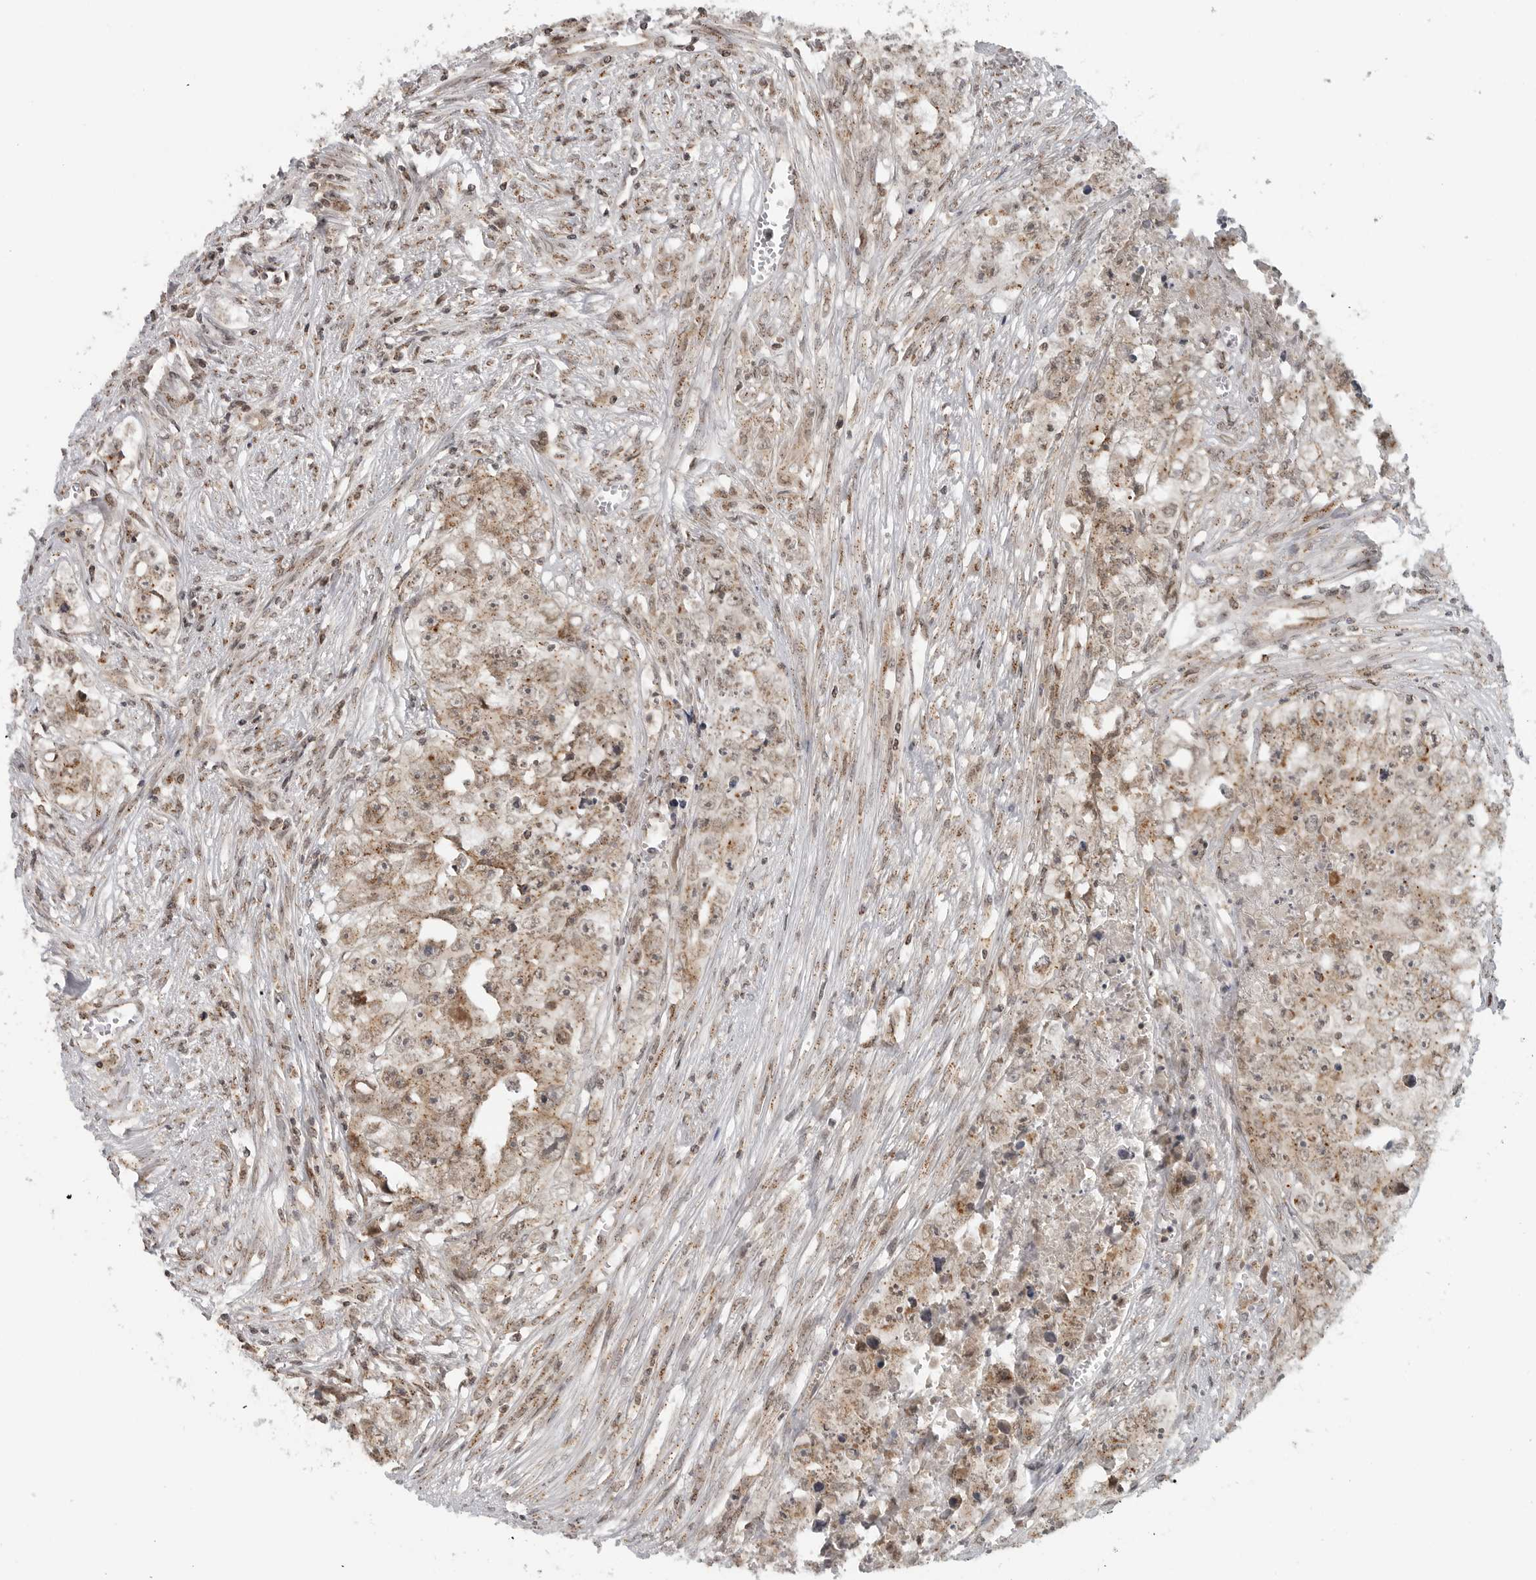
{"staining": {"intensity": "moderate", "quantity": ">75%", "location": "cytoplasmic/membranous"}, "tissue": "testis cancer", "cell_type": "Tumor cells", "image_type": "cancer", "snomed": [{"axis": "morphology", "description": "Seminoma, NOS"}, {"axis": "morphology", "description": "Carcinoma, Embryonal, NOS"}, {"axis": "topography", "description": "Testis"}], "caption": "Human seminoma (testis) stained for a protein (brown) exhibits moderate cytoplasmic/membranous positive expression in about >75% of tumor cells.", "gene": "COPA", "patient": {"sex": "male", "age": 43}}